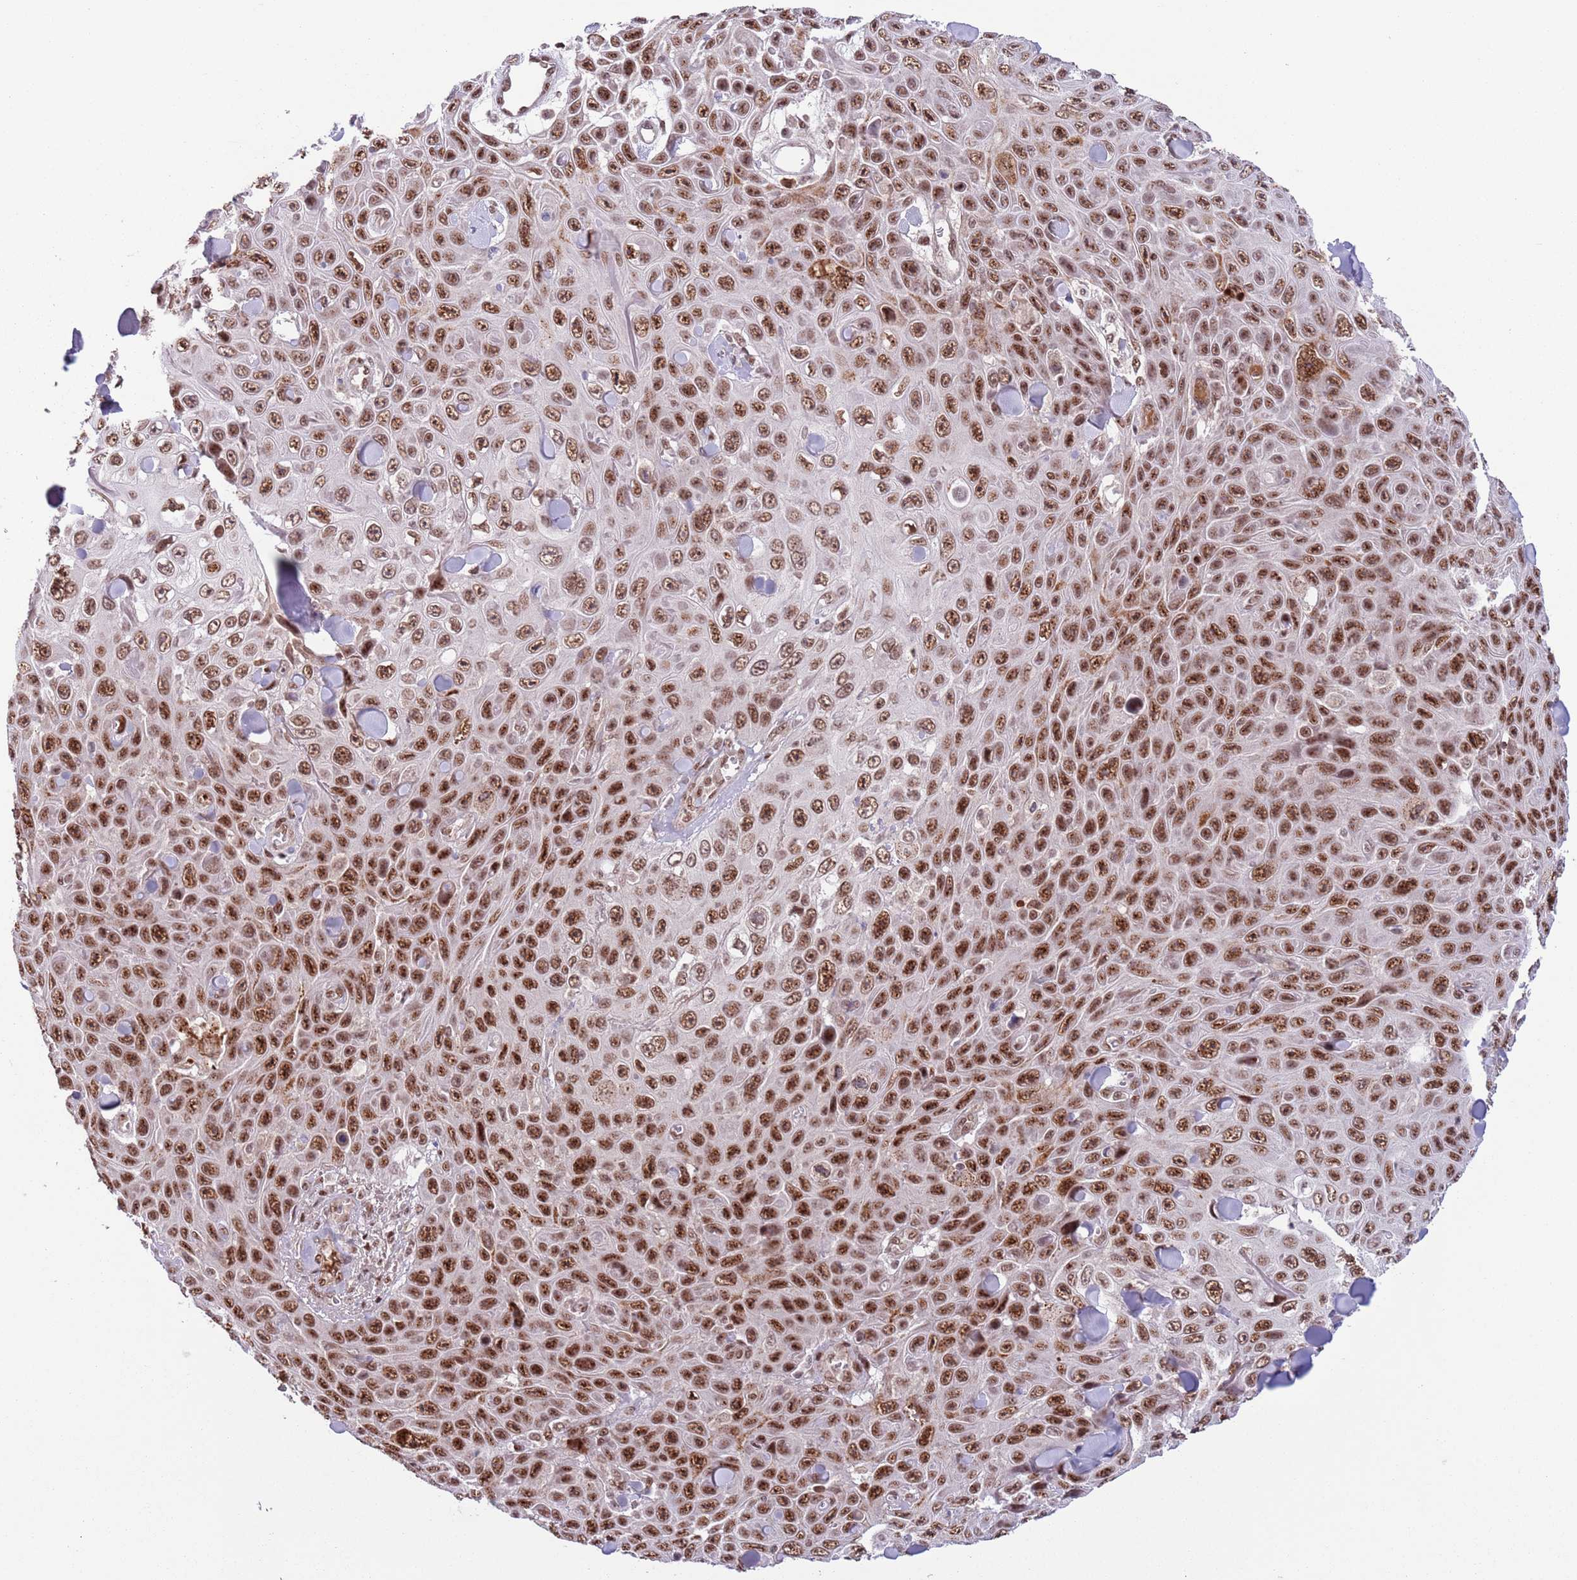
{"staining": {"intensity": "moderate", "quantity": ">75%", "location": "nuclear"}, "tissue": "skin cancer", "cell_type": "Tumor cells", "image_type": "cancer", "snomed": [{"axis": "morphology", "description": "Squamous cell carcinoma, NOS"}, {"axis": "topography", "description": "Skin"}], "caption": "The immunohistochemical stain labels moderate nuclear staining in tumor cells of squamous cell carcinoma (skin) tissue.", "gene": "SIPA1L3", "patient": {"sex": "male", "age": 82}}